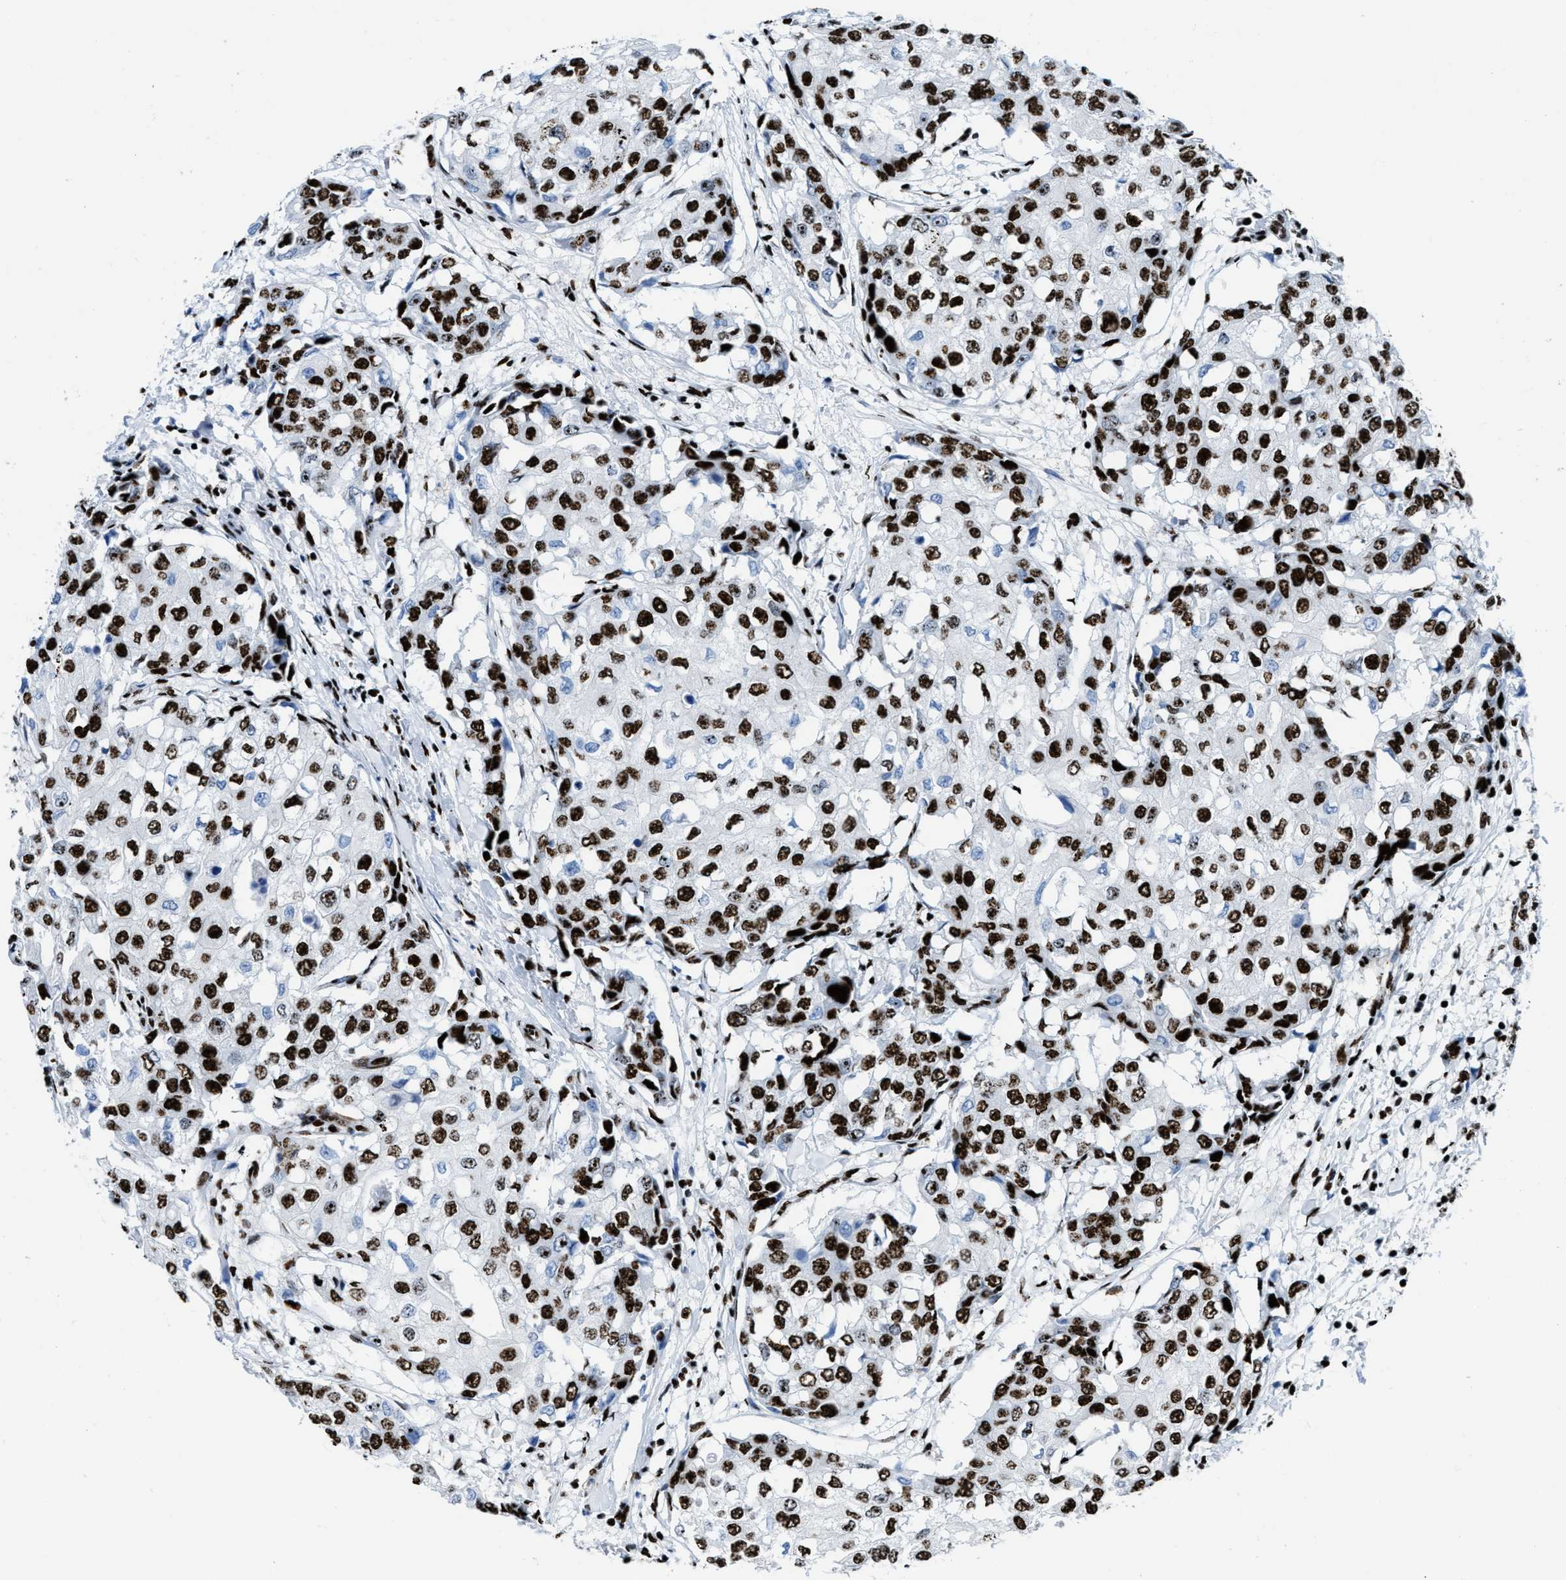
{"staining": {"intensity": "strong", "quantity": ">75%", "location": "nuclear"}, "tissue": "breast cancer", "cell_type": "Tumor cells", "image_type": "cancer", "snomed": [{"axis": "morphology", "description": "Duct carcinoma"}, {"axis": "topography", "description": "Breast"}], "caption": "Breast intraductal carcinoma stained with a brown dye shows strong nuclear positive staining in approximately >75% of tumor cells.", "gene": "NONO", "patient": {"sex": "female", "age": 27}}